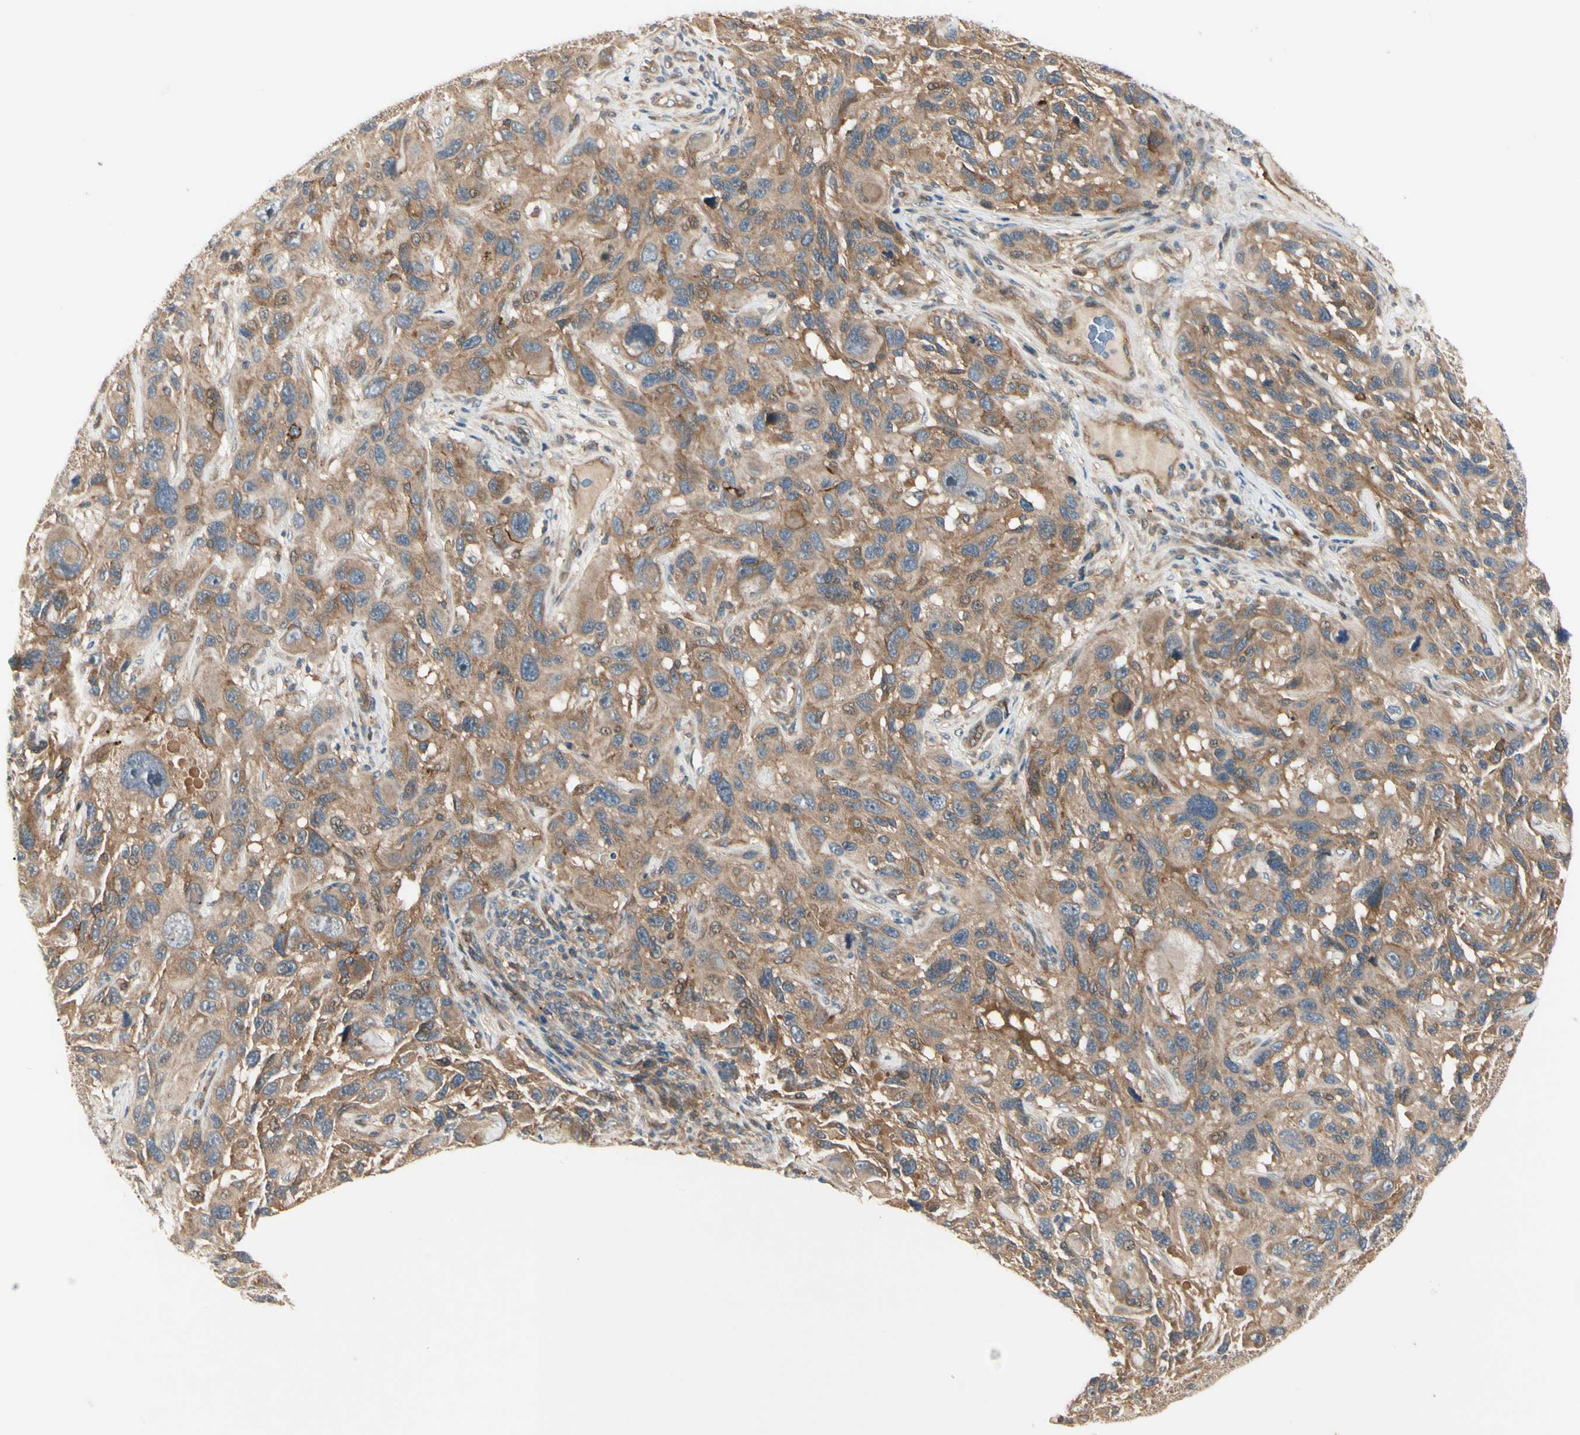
{"staining": {"intensity": "moderate", "quantity": ">75%", "location": "cytoplasmic/membranous"}, "tissue": "melanoma", "cell_type": "Tumor cells", "image_type": "cancer", "snomed": [{"axis": "morphology", "description": "Malignant melanoma, NOS"}, {"axis": "topography", "description": "Skin"}], "caption": "The histopathology image shows a brown stain indicating the presence of a protein in the cytoplasmic/membranous of tumor cells in malignant melanoma.", "gene": "F2R", "patient": {"sex": "male", "age": 53}}